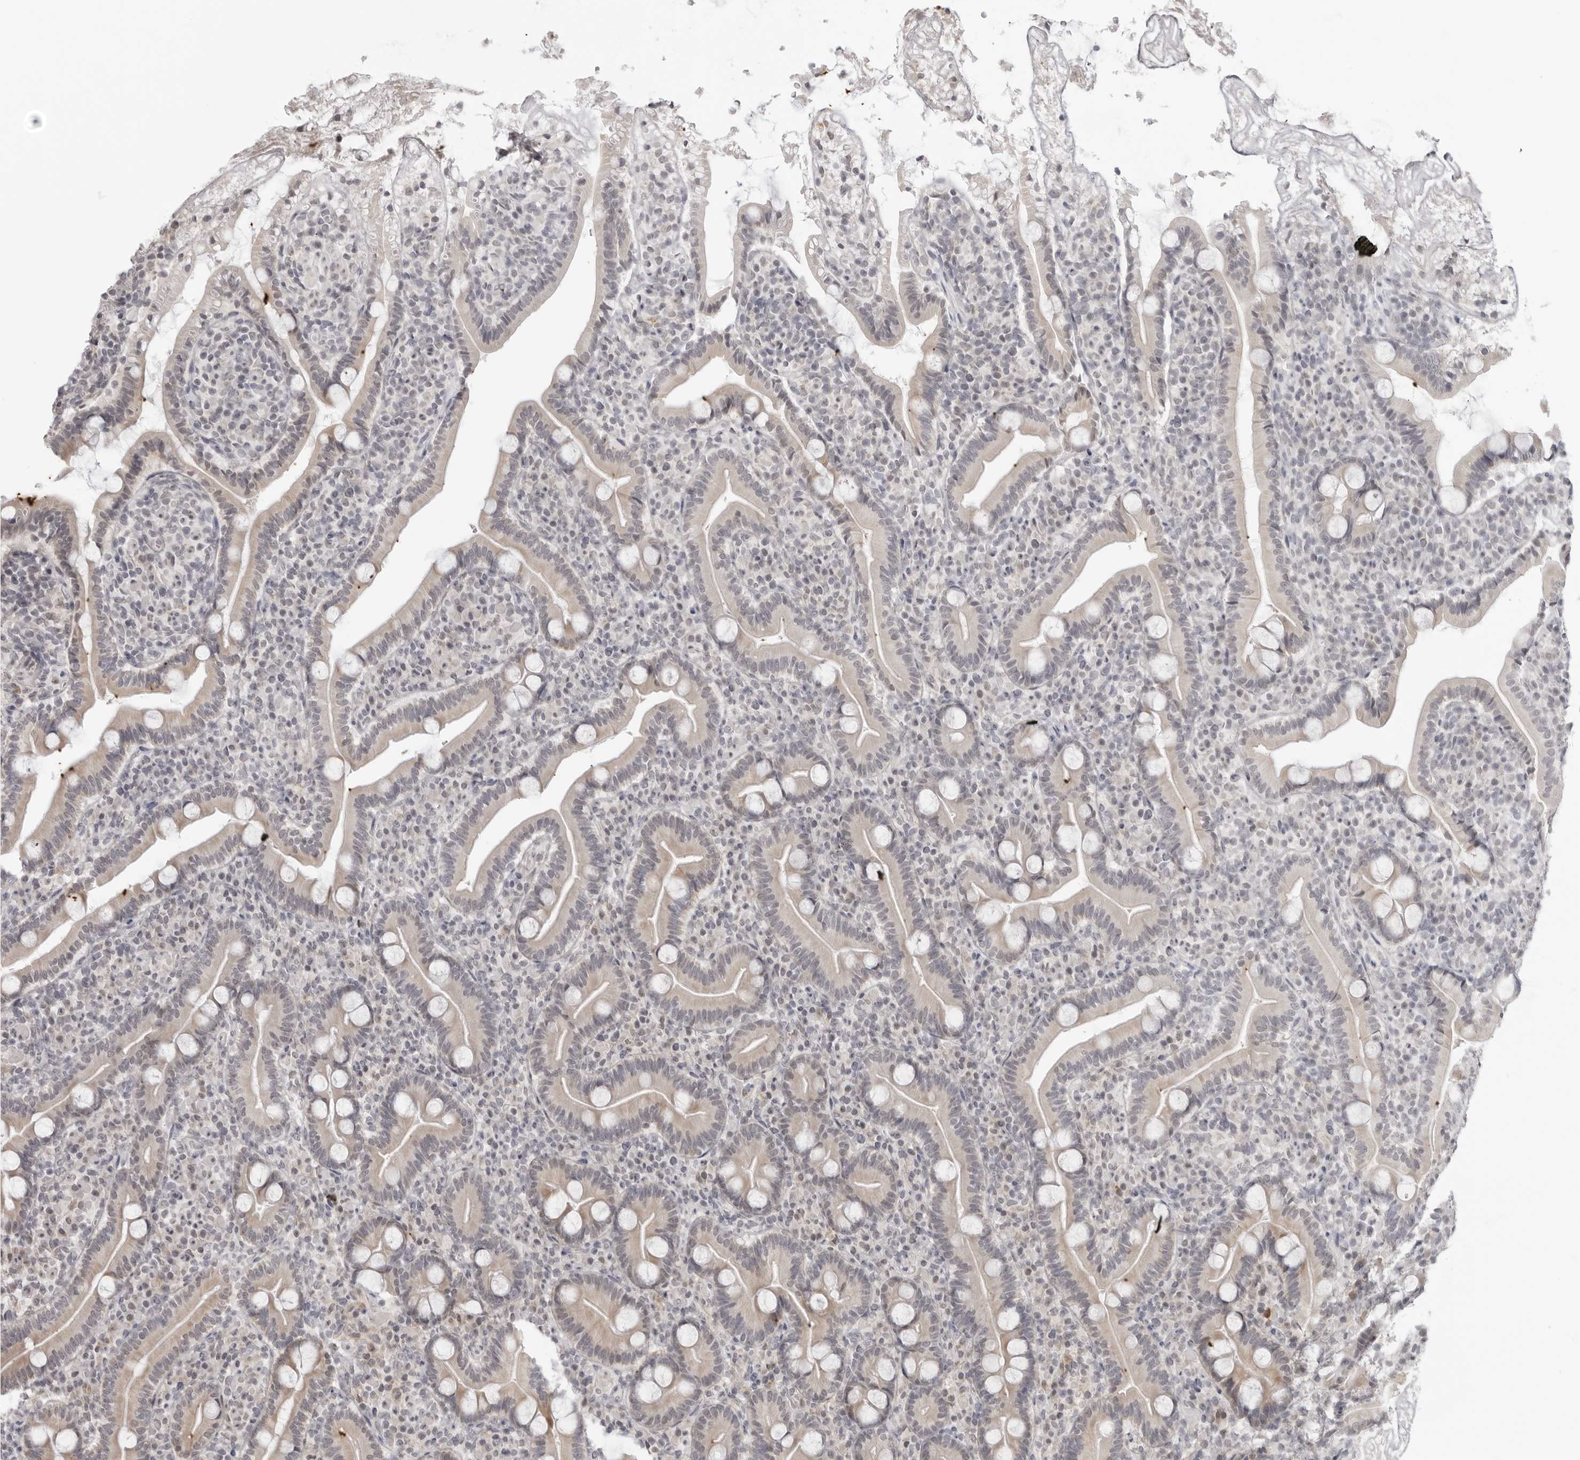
{"staining": {"intensity": "moderate", "quantity": "25%-75%", "location": "cytoplasmic/membranous"}, "tissue": "duodenum", "cell_type": "Glandular cells", "image_type": "normal", "snomed": [{"axis": "morphology", "description": "Normal tissue, NOS"}, {"axis": "topography", "description": "Duodenum"}], "caption": "IHC histopathology image of benign duodenum: human duodenum stained using immunohistochemistry (IHC) shows medium levels of moderate protein expression localized specifically in the cytoplasmic/membranous of glandular cells, appearing as a cytoplasmic/membranous brown color.", "gene": "ACP6", "patient": {"sex": "male", "age": 35}}